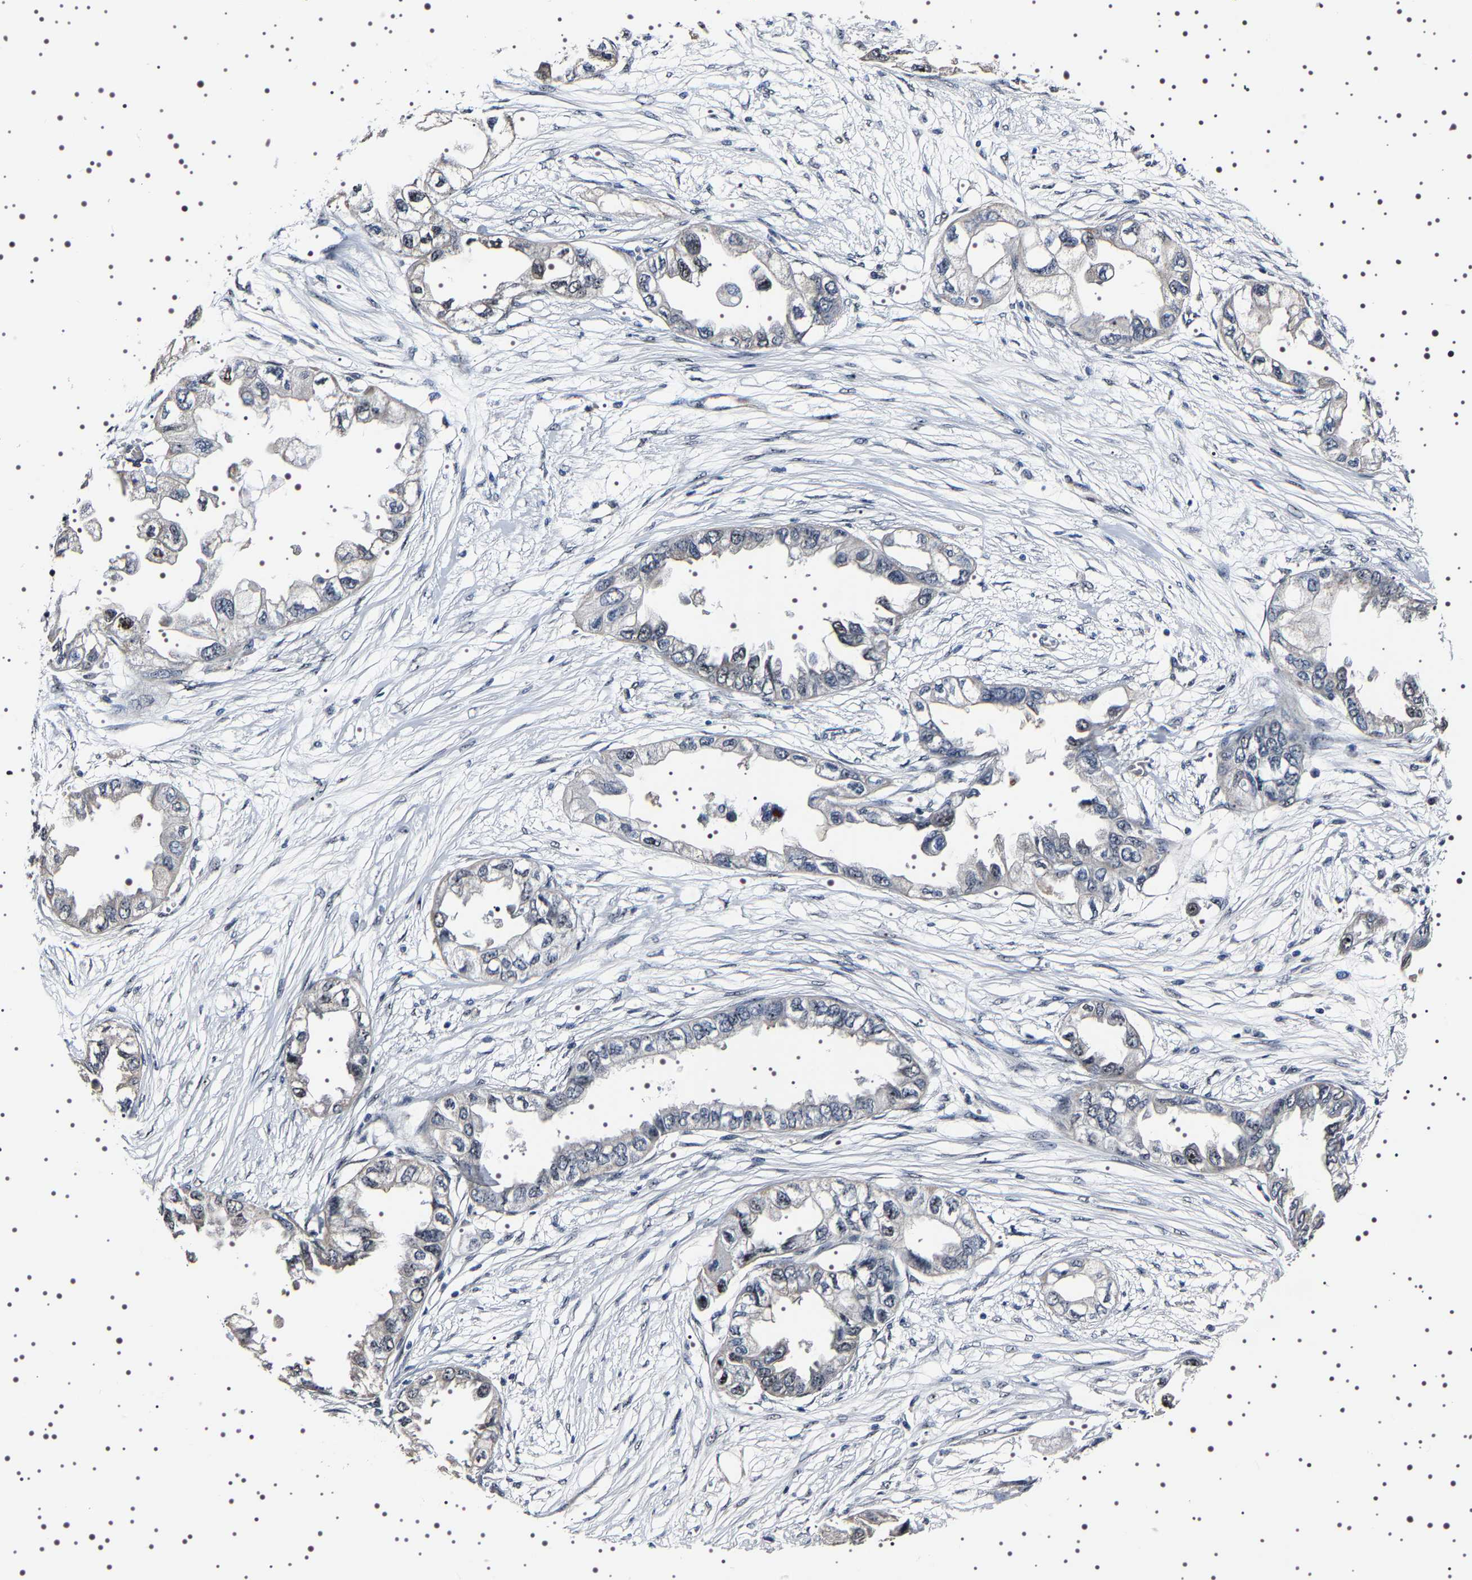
{"staining": {"intensity": "moderate", "quantity": "<25%", "location": "nuclear"}, "tissue": "endometrial cancer", "cell_type": "Tumor cells", "image_type": "cancer", "snomed": [{"axis": "morphology", "description": "Adenocarcinoma, NOS"}, {"axis": "topography", "description": "Endometrium"}], "caption": "Endometrial adenocarcinoma stained with a brown dye demonstrates moderate nuclear positive positivity in approximately <25% of tumor cells.", "gene": "GNL3", "patient": {"sex": "female", "age": 67}}